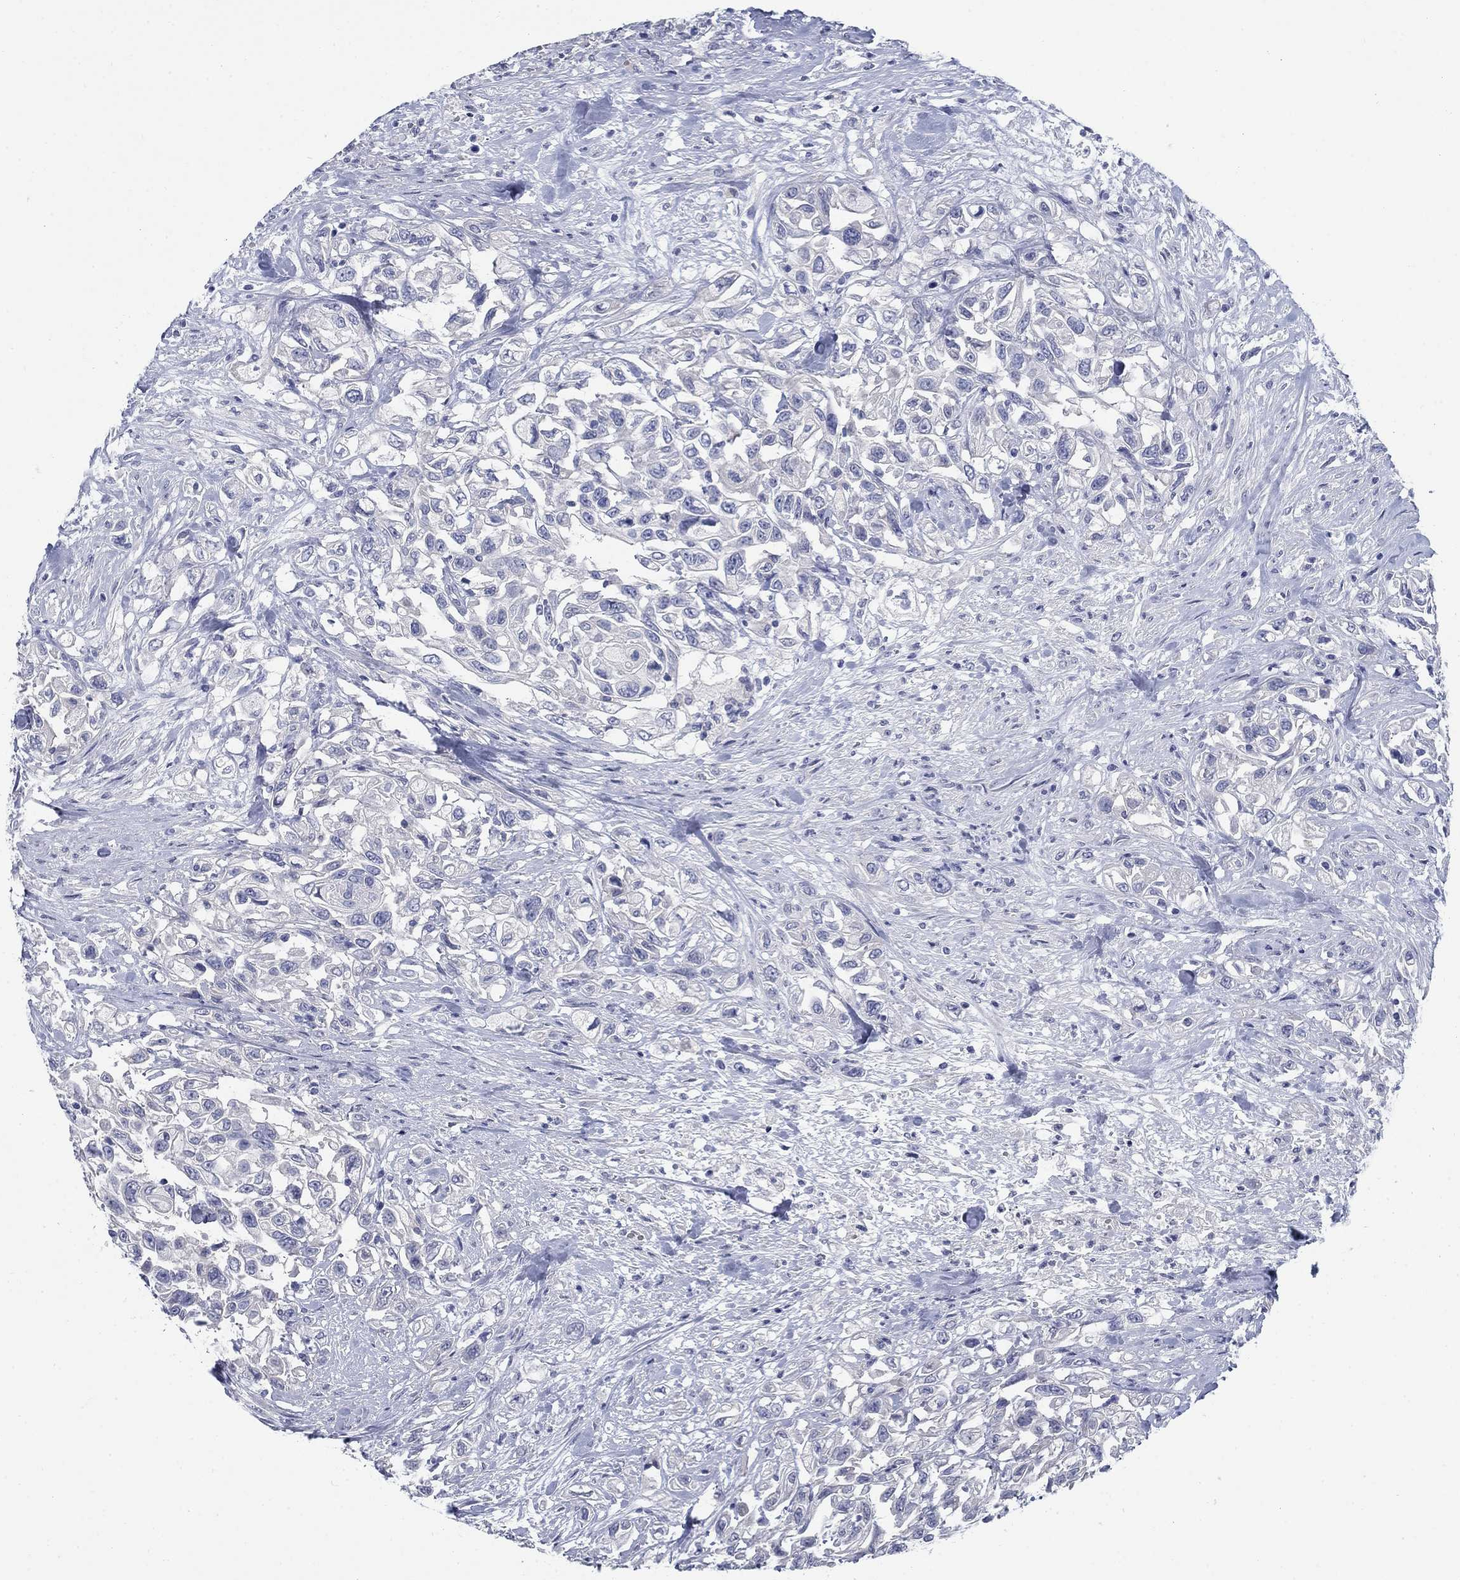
{"staining": {"intensity": "negative", "quantity": "none", "location": "none"}, "tissue": "urothelial cancer", "cell_type": "Tumor cells", "image_type": "cancer", "snomed": [{"axis": "morphology", "description": "Urothelial carcinoma, High grade"}, {"axis": "topography", "description": "Urinary bladder"}], "caption": "This is an IHC micrograph of human urothelial carcinoma (high-grade). There is no positivity in tumor cells.", "gene": "DNER", "patient": {"sex": "female", "age": 56}}